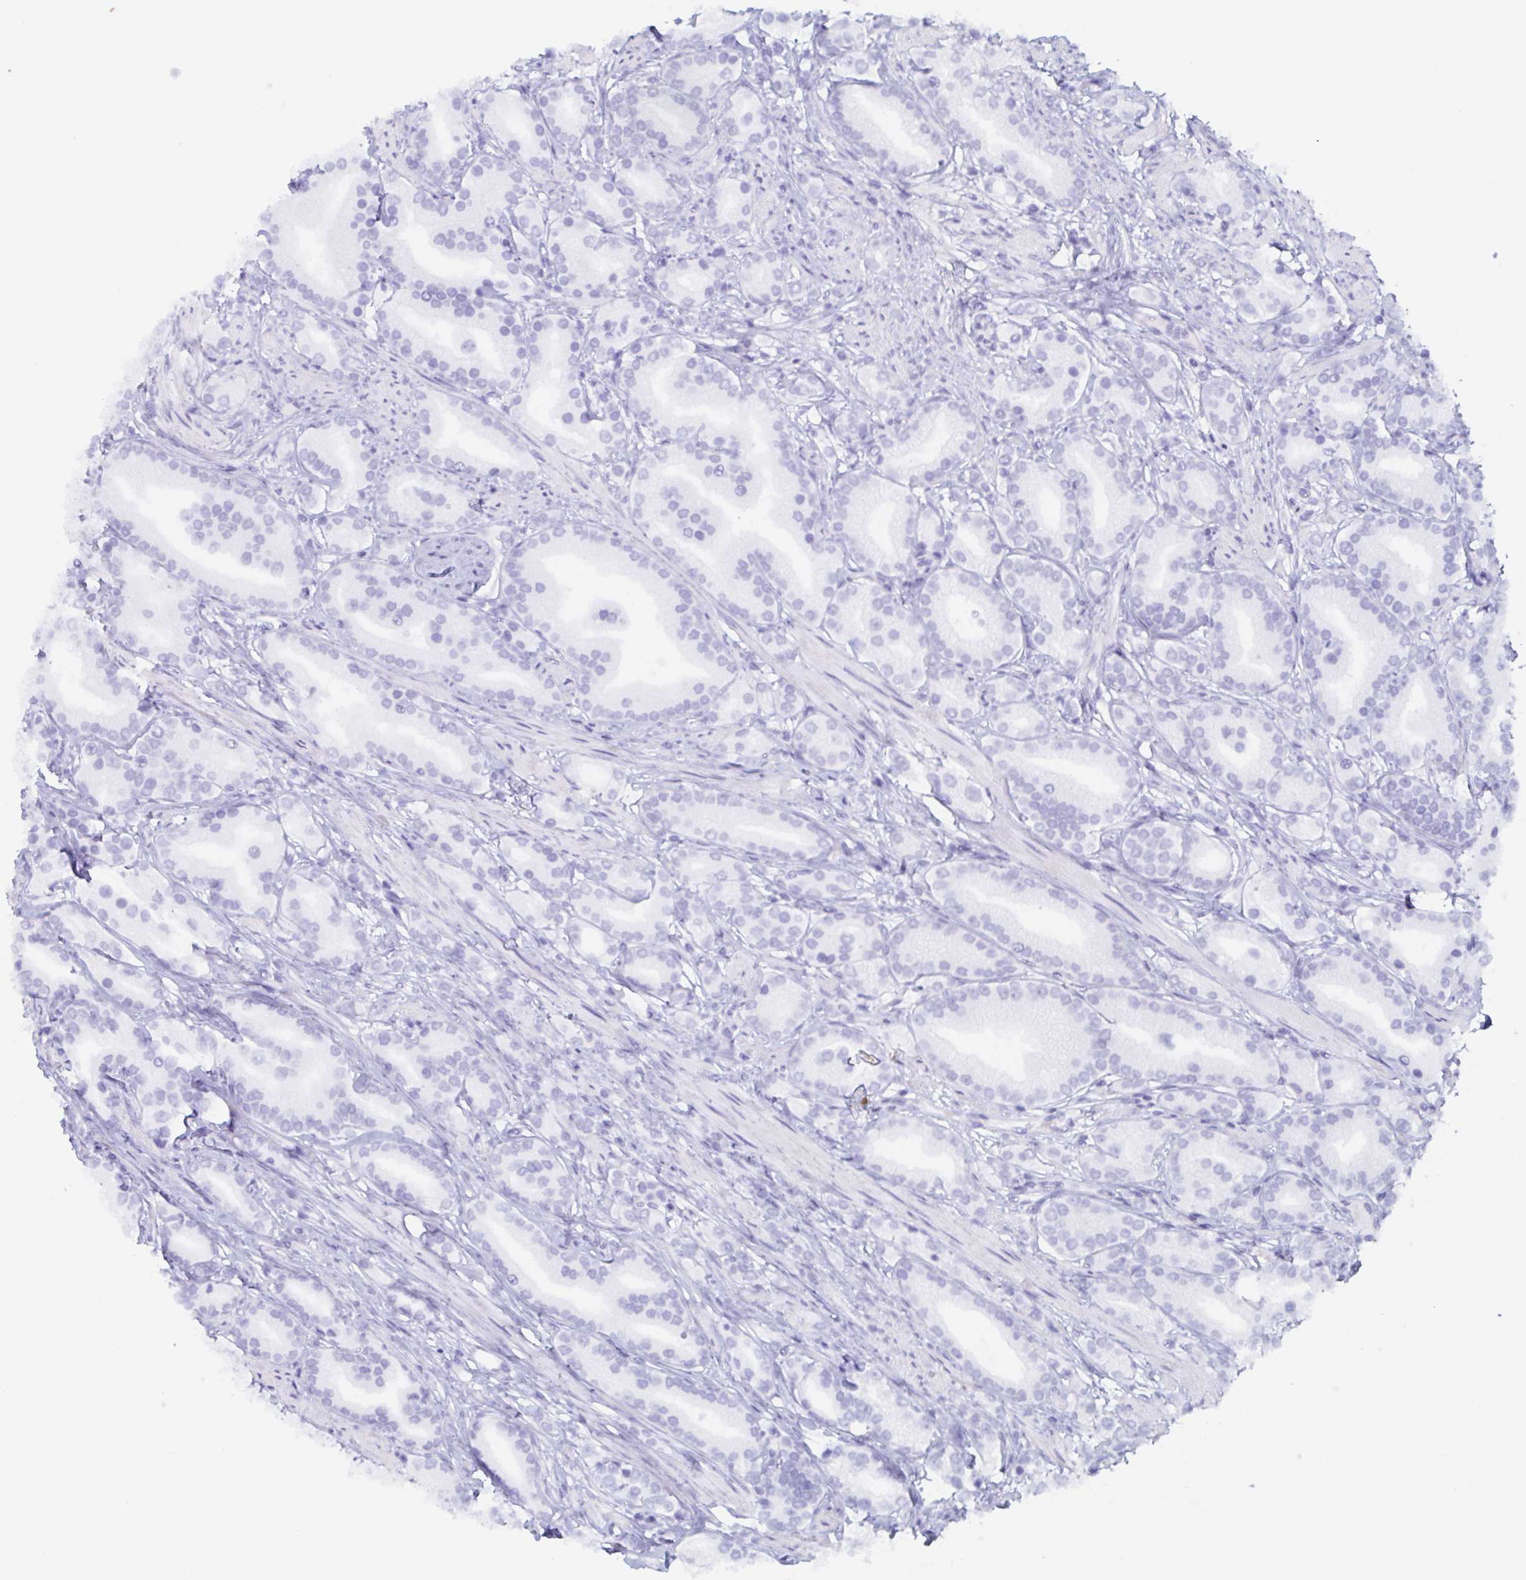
{"staining": {"intensity": "negative", "quantity": "none", "location": "none"}, "tissue": "prostate cancer", "cell_type": "Tumor cells", "image_type": "cancer", "snomed": [{"axis": "morphology", "description": "Adenocarcinoma, High grade"}, {"axis": "topography", "description": "Prostate"}], "caption": "The image demonstrates no significant positivity in tumor cells of prostate adenocarcinoma (high-grade).", "gene": "AGFG2", "patient": {"sex": "male", "age": 67}}